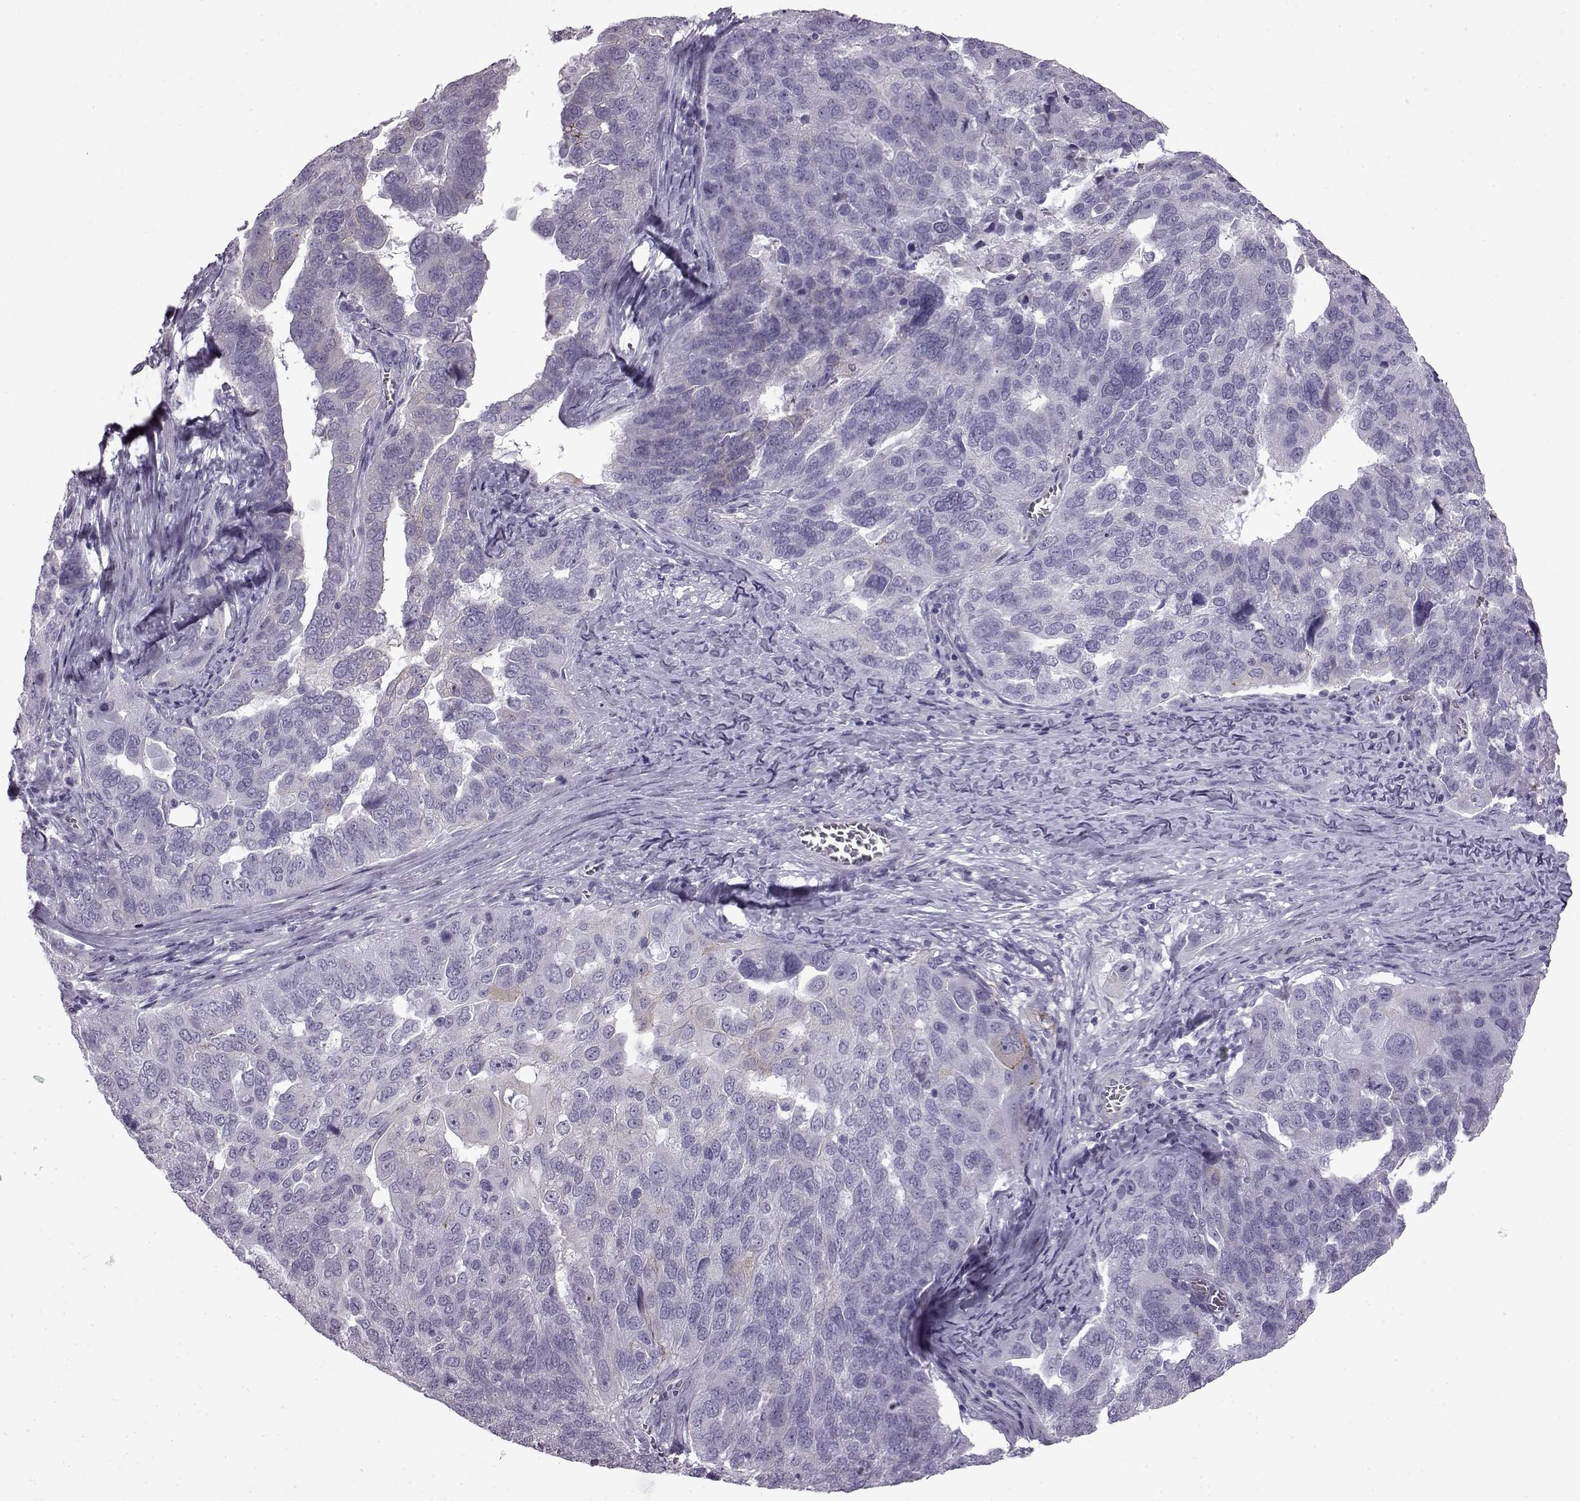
{"staining": {"intensity": "negative", "quantity": "none", "location": "none"}, "tissue": "ovarian cancer", "cell_type": "Tumor cells", "image_type": "cancer", "snomed": [{"axis": "morphology", "description": "Carcinoma, endometroid"}, {"axis": "topography", "description": "Soft tissue"}, {"axis": "topography", "description": "Ovary"}], "caption": "Tumor cells are negative for brown protein staining in endometroid carcinoma (ovarian).", "gene": "SLC28A2", "patient": {"sex": "female", "age": 52}}